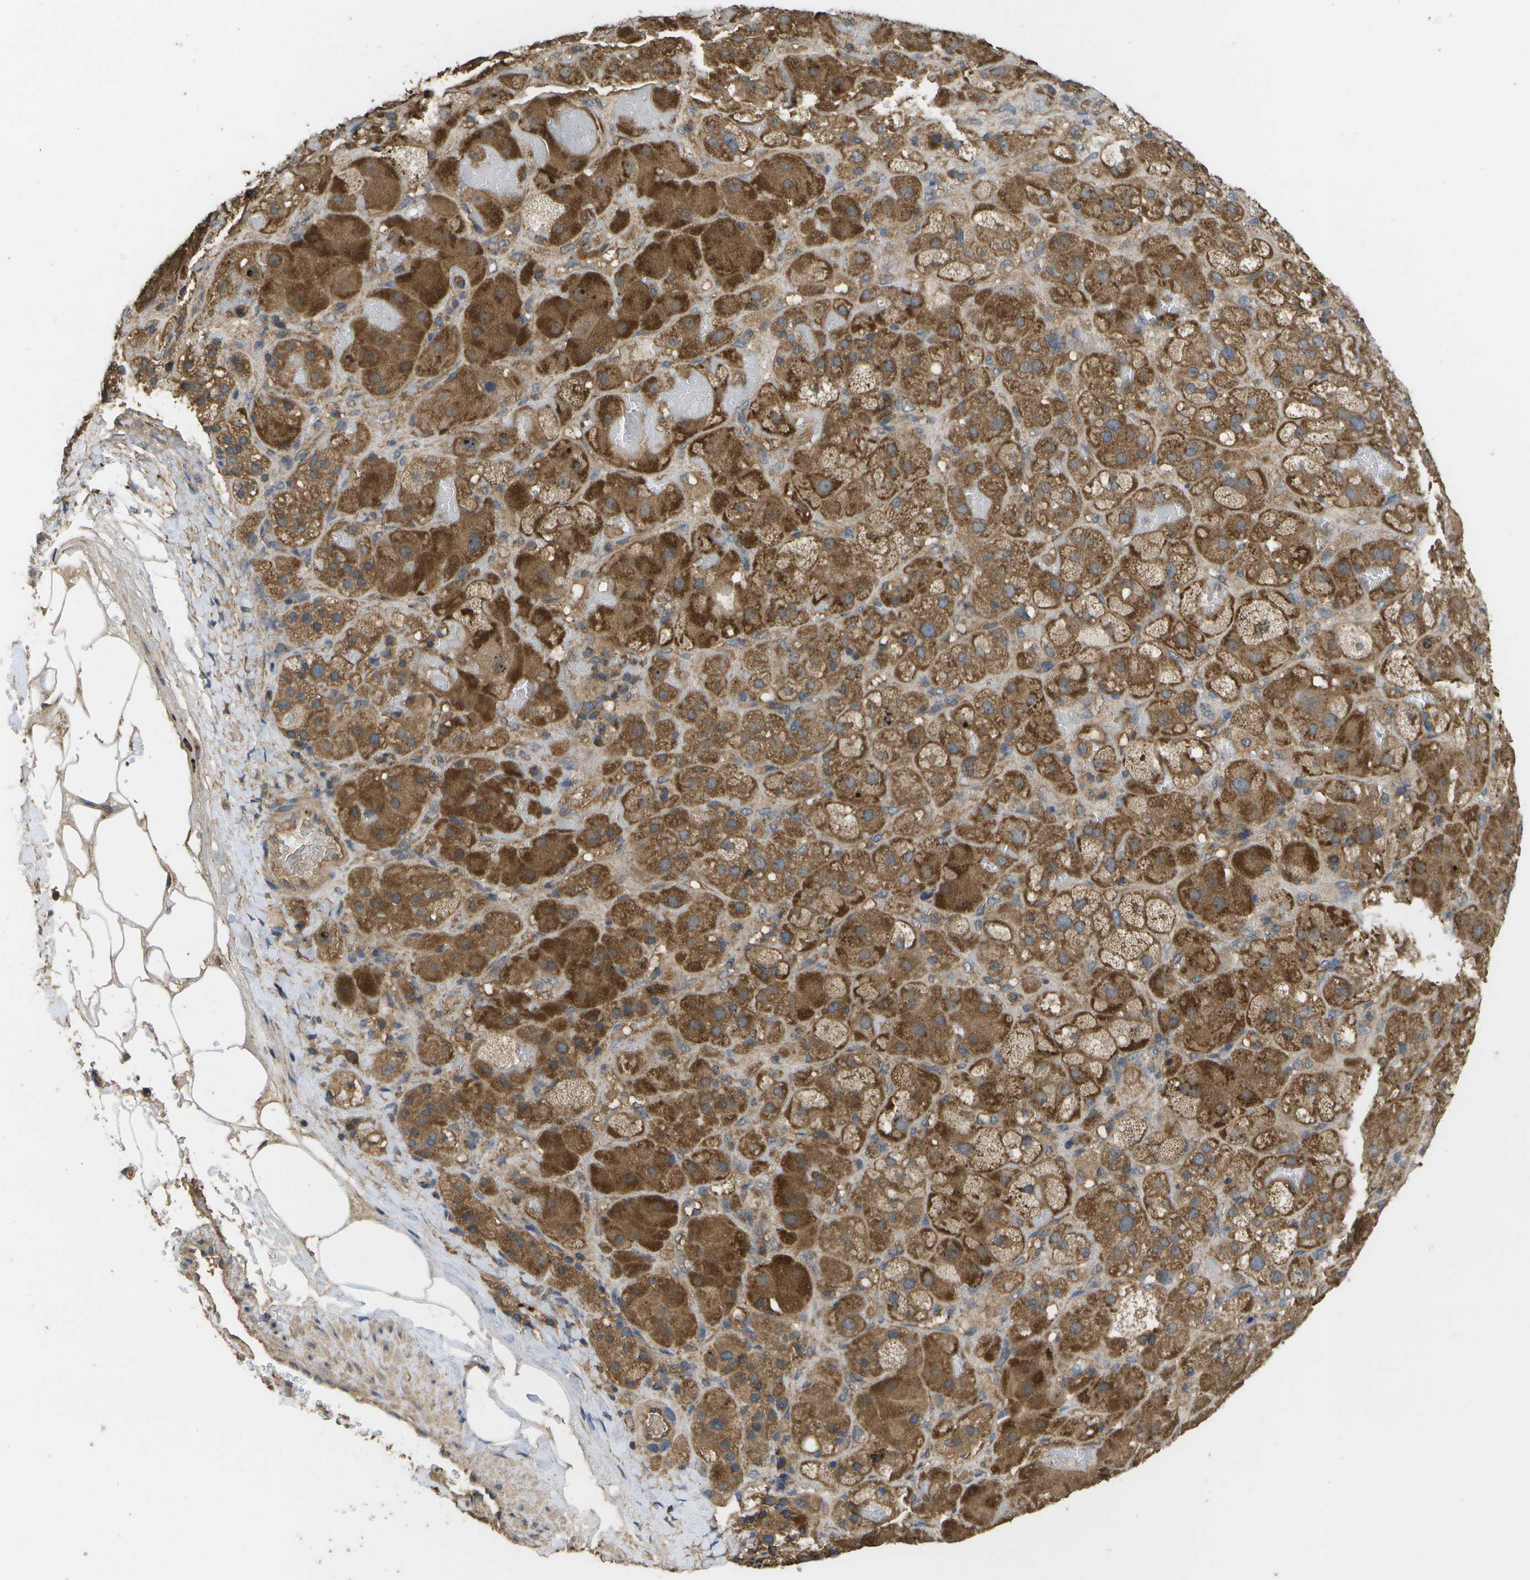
{"staining": {"intensity": "moderate", "quantity": ">75%", "location": "cytoplasmic/membranous"}, "tissue": "adrenal gland", "cell_type": "Glandular cells", "image_type": "normal", "snomed": [{"axis": "morphology", "description": "Normal tissue, NOS"}, {"axis": "topography", "description": "Adrenal gland"}], "caption": "A high-resolution image shows immunohistochemistry staining of normal adrenal gland, which demonstrates moderate cytoplasmic/membranous positivity in about >75% of glandular cells.", "gene": "SACS", "patient": {"sex": "female", "age": 47}}